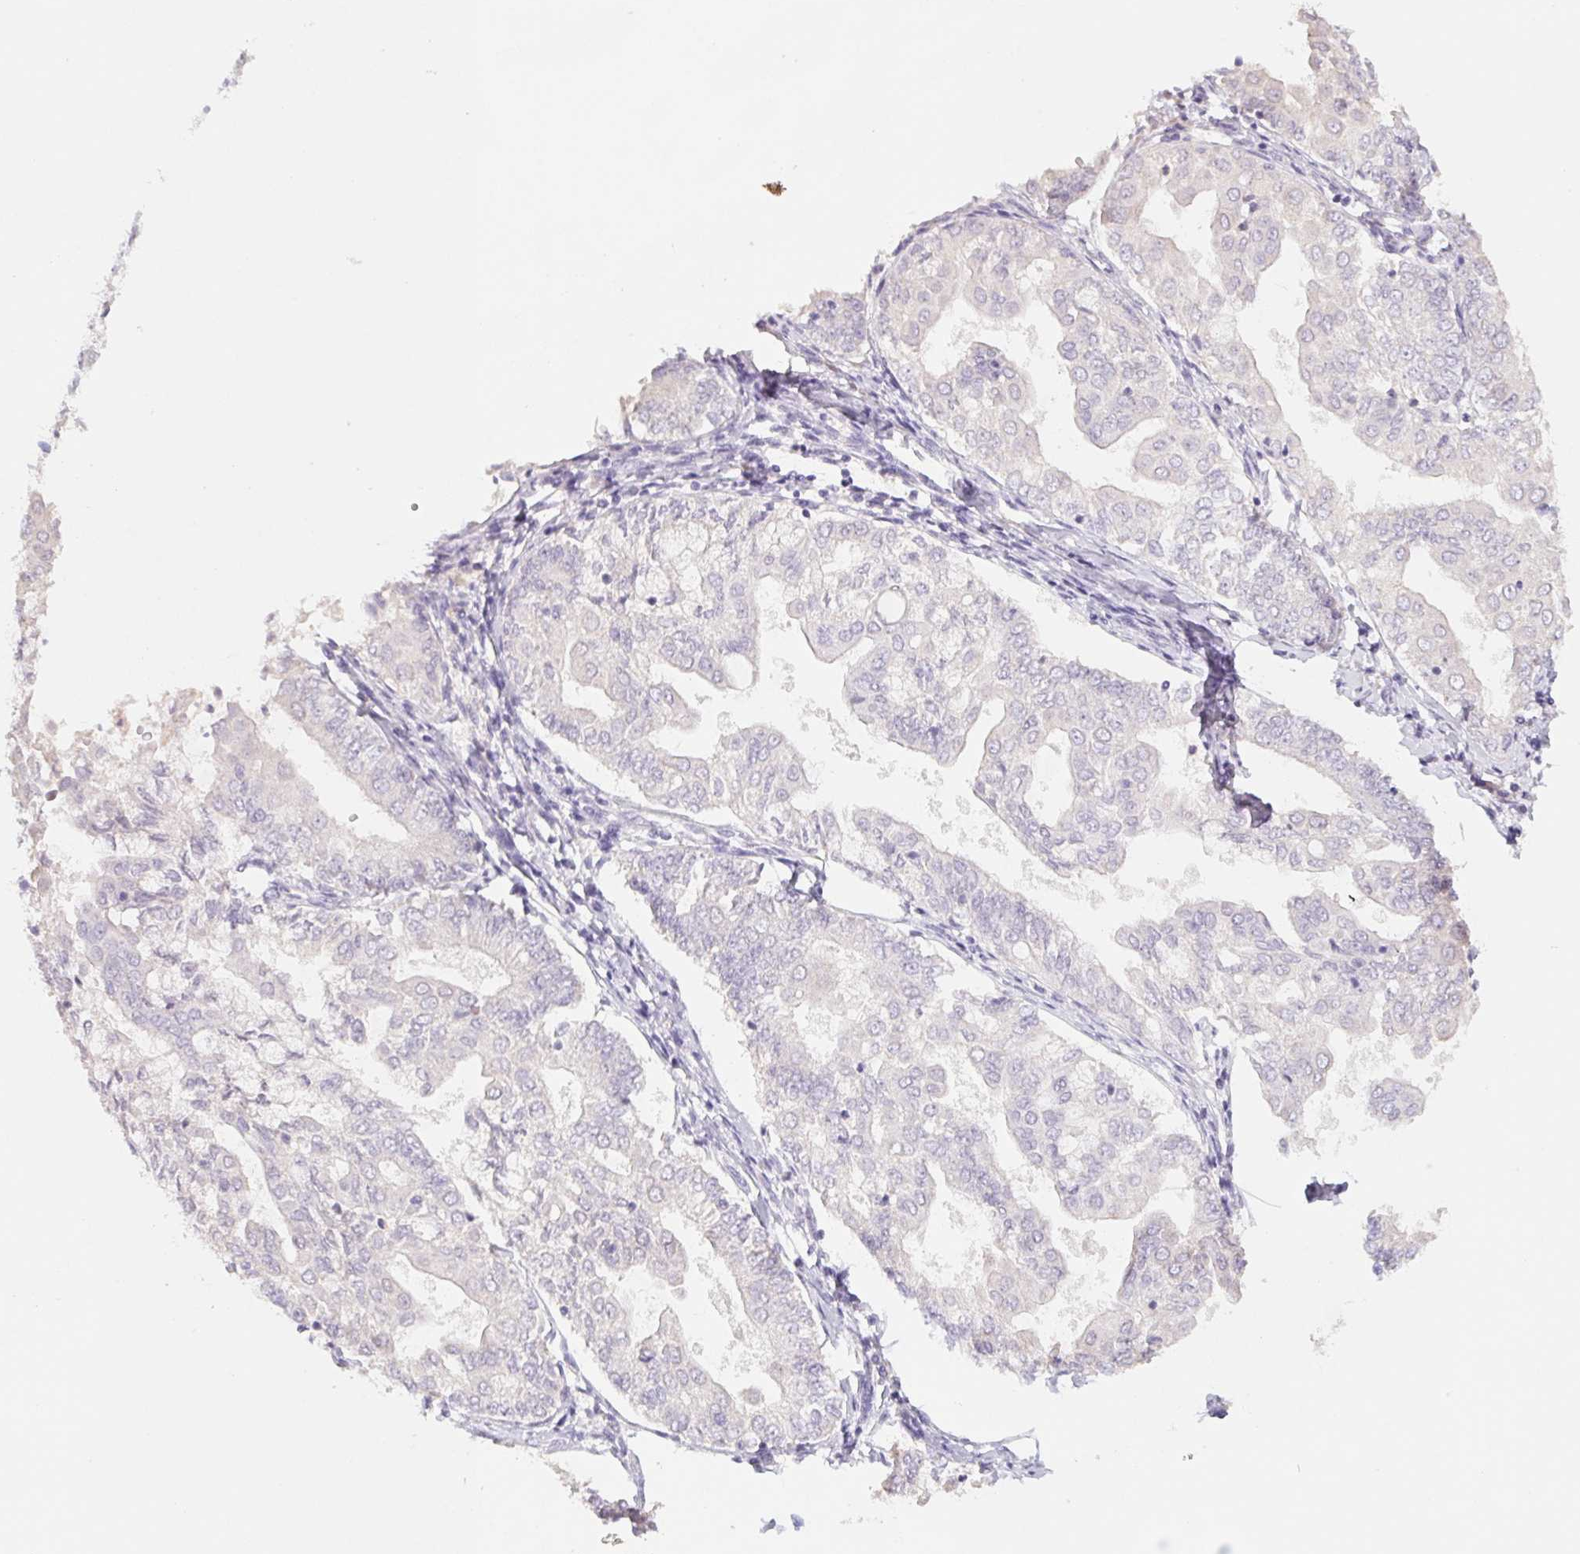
{"staining": {"intensity": "negative", "quantity": "none", "location": "none"}, "tissue": "endometrial cancer", "cell_type": "Tumor cells", "image_type": "cancer", "snomed": [{"axis": "morphology", "description": "Adenocarcinoma, NOS"}, {"axis": "topography", "description": "Endometrium"}], "caption": "High magnification brightfield microscopy of adenocarcinoma (endometrial) stained with DAB (3,3'-diaminobenzidine) (brown) and counterstained with hematoxylin (blue): tumor cells show no significant staining. (DAB immunohistochemistry, high magnification).", "gene": "PNMA8B", "patient": {"sex": "female", "age": 68}}